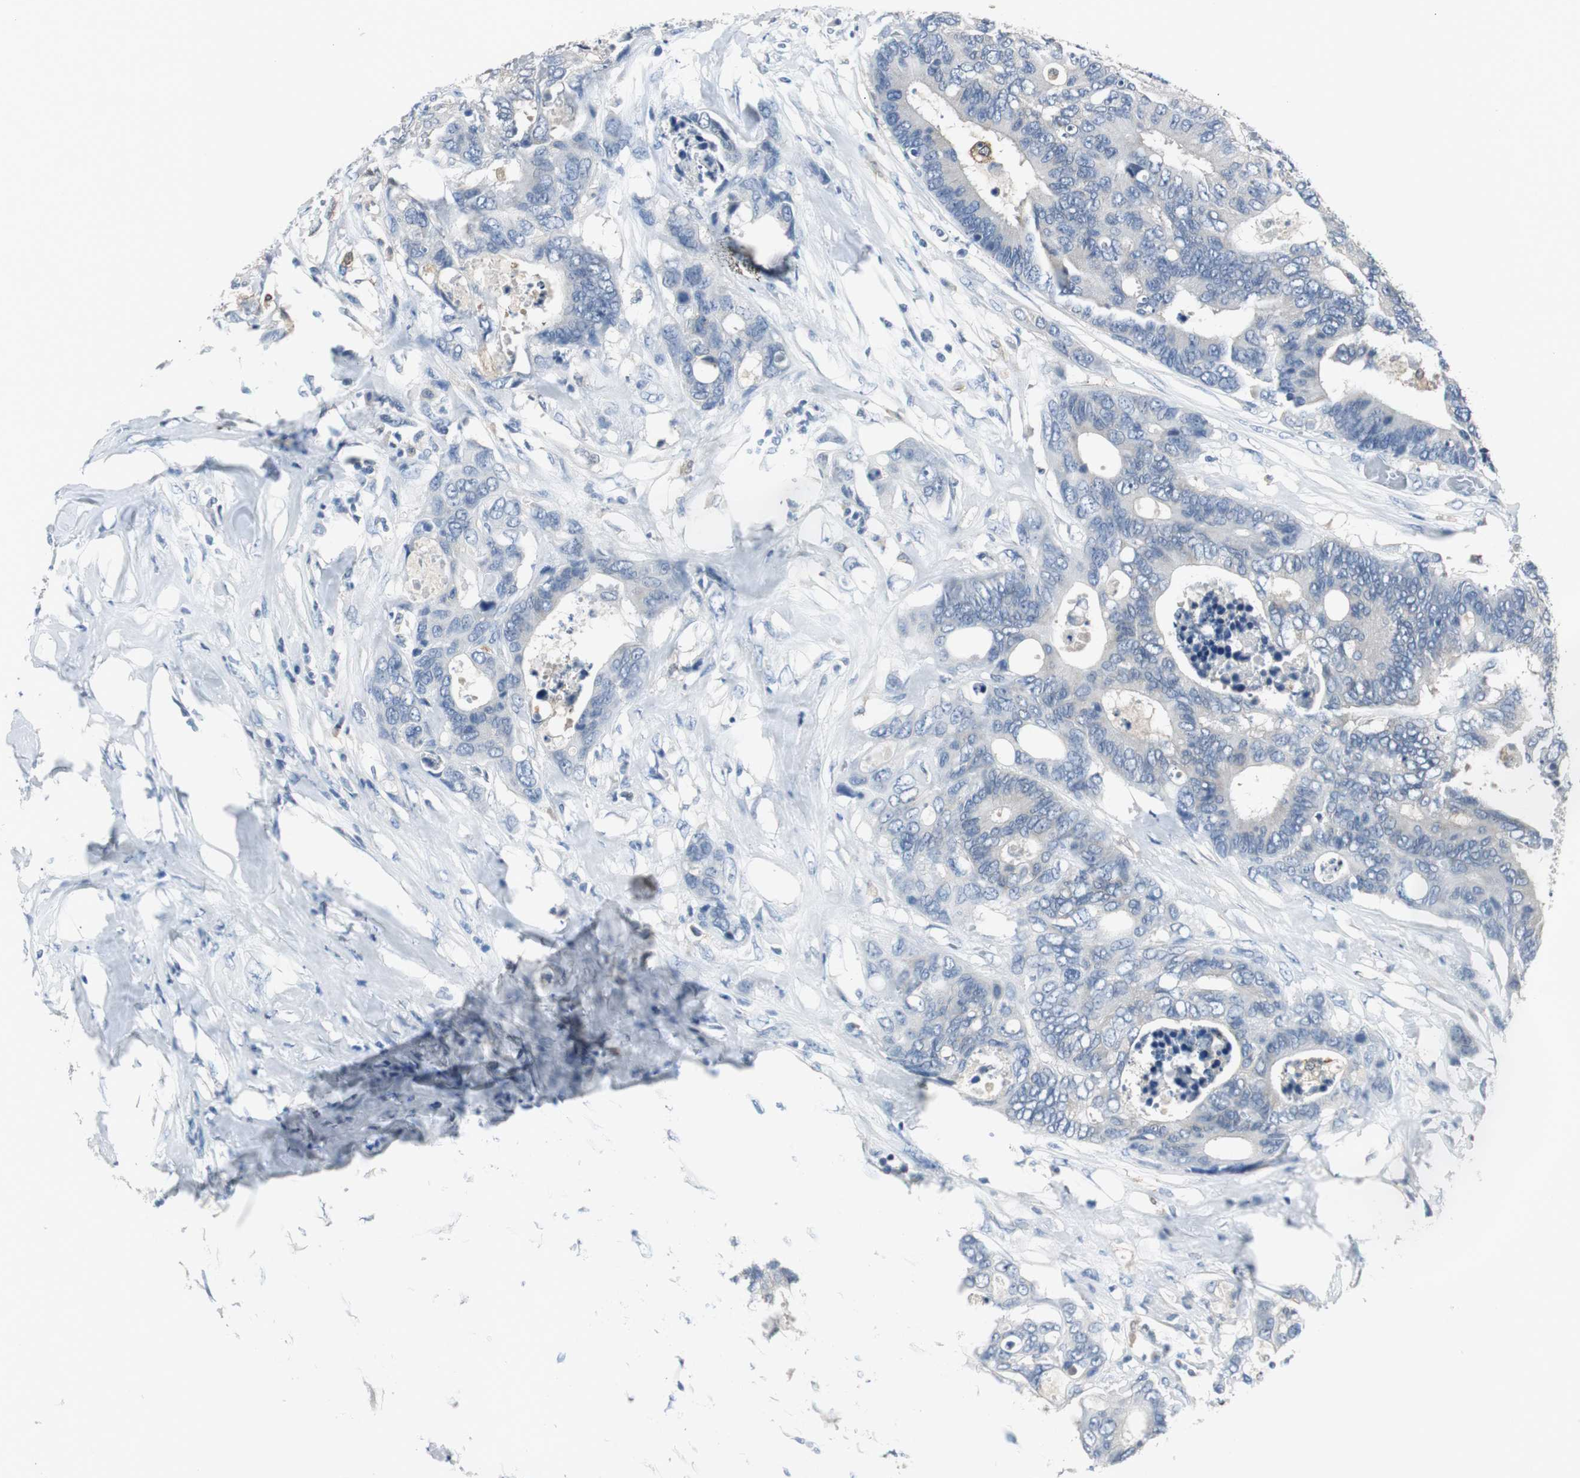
{"staining": {"intensity": "negative", "quantity": "none", "location": "none"}, "tissue": "colorectal cancer", "cell_type": "Tumor cells", "image_type": "cancer", "snomed": [{"axis": "morphology", "description": "Adenocarcinoma, NOS"}, {"axis": "topography", "description": "Rectum"}], "caption": "Tumor cells are negative for protein expression in human colorectal adenocarcinoma.", "gene": "FBP1", "patient": {"sex": "male", "age": 55}}